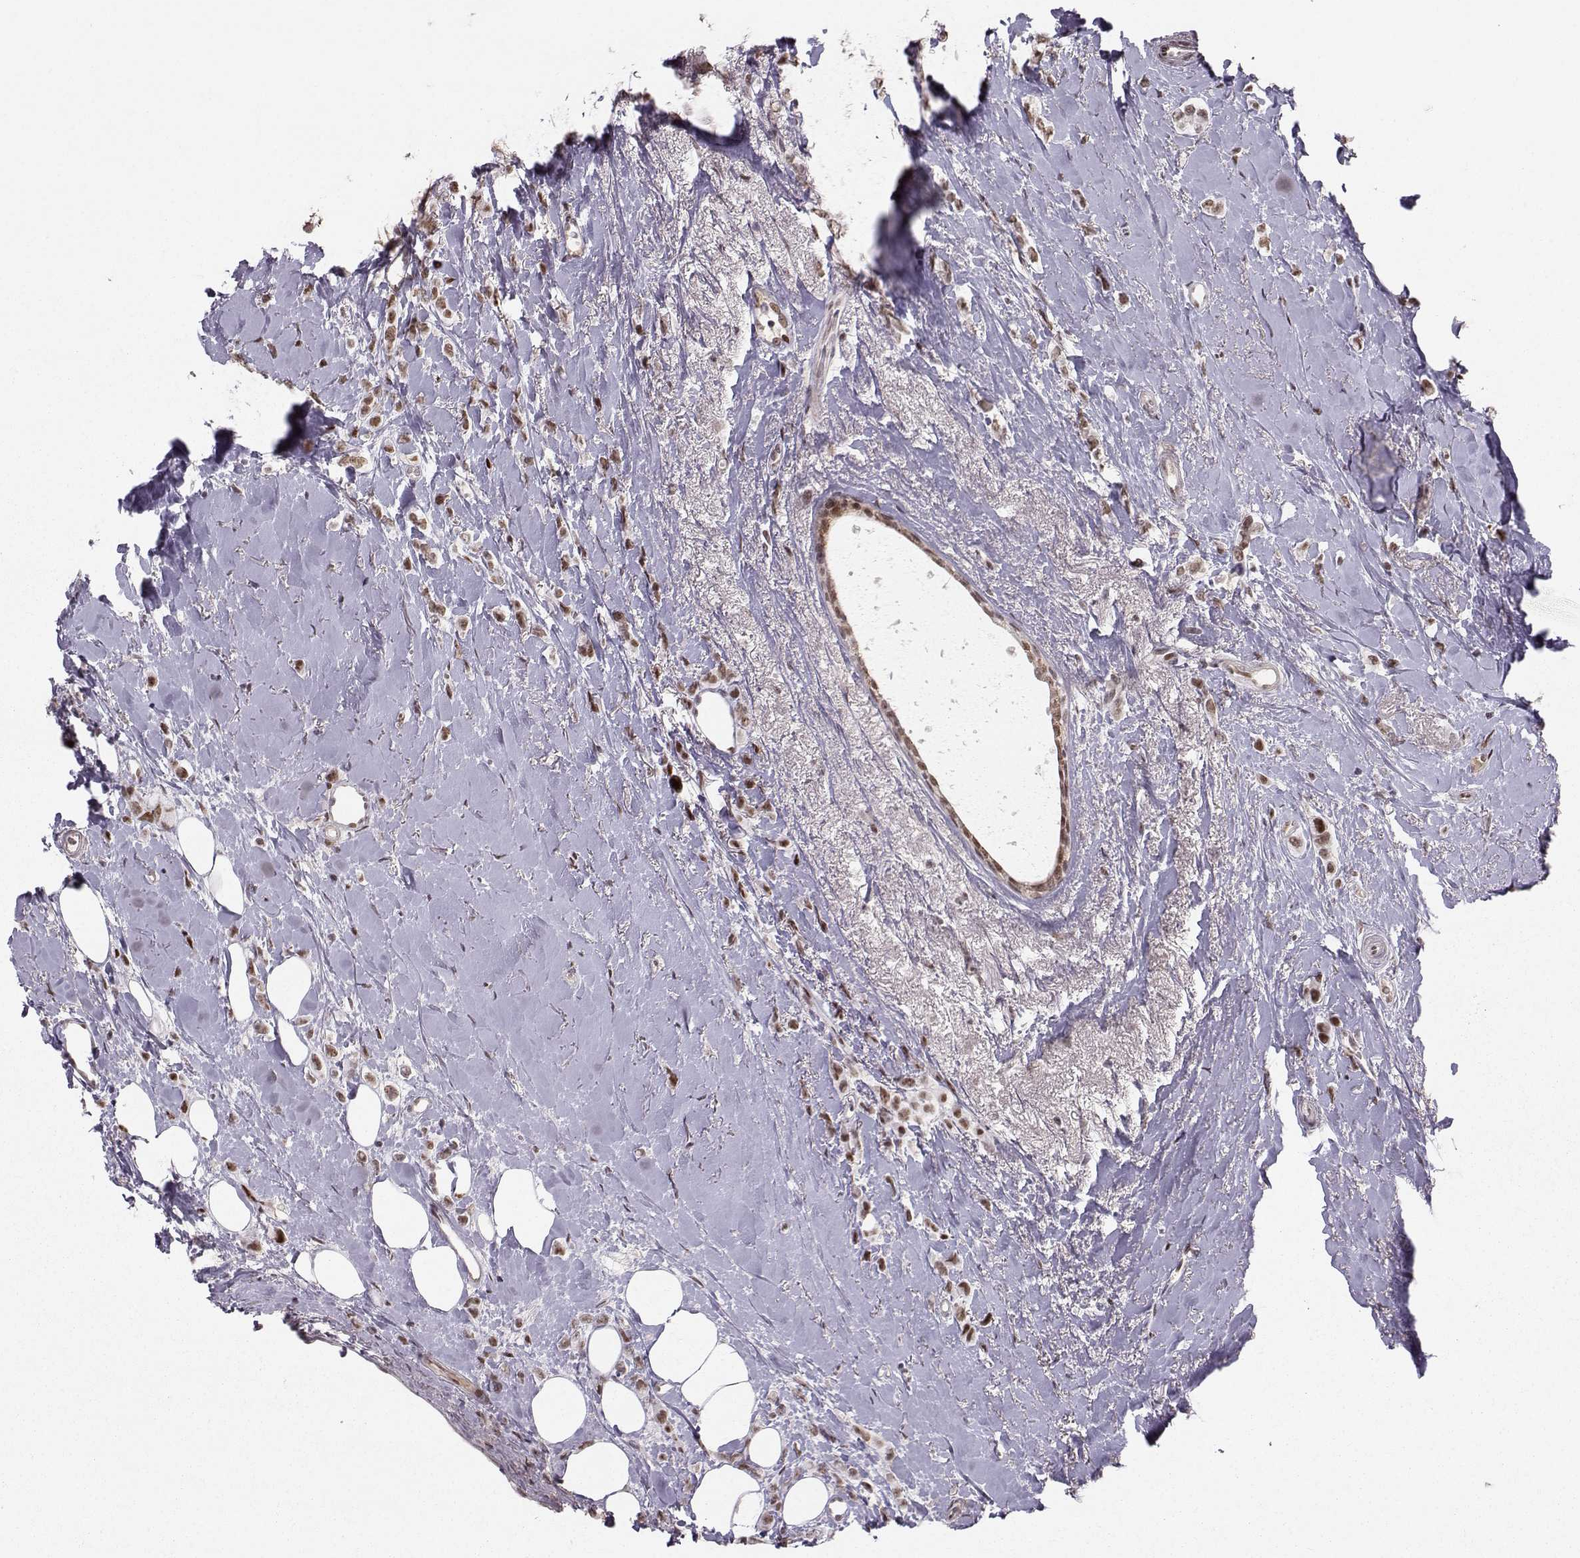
{"staining": {"intensity": "moderate", "quantity": ">75%", "location": "nuclear"}, "tissue": "breast cancer", "cell_type": "Tumor cells", "image_type": "cancer", "snomed": [{"axis": "morphology", "description": "Lobular carcinoma"}, {"axis": "topography", "description": "Breast"}], "caption": "Breast cancer was stained to show a protein in brown. There is medium levels of moderate nuclear expression in about >75% of tumor cells. (IHC, brightfield microscopy, high magnification).", "gene": "SNAPC2", "patient": {"sex": "female", "age": 66}}